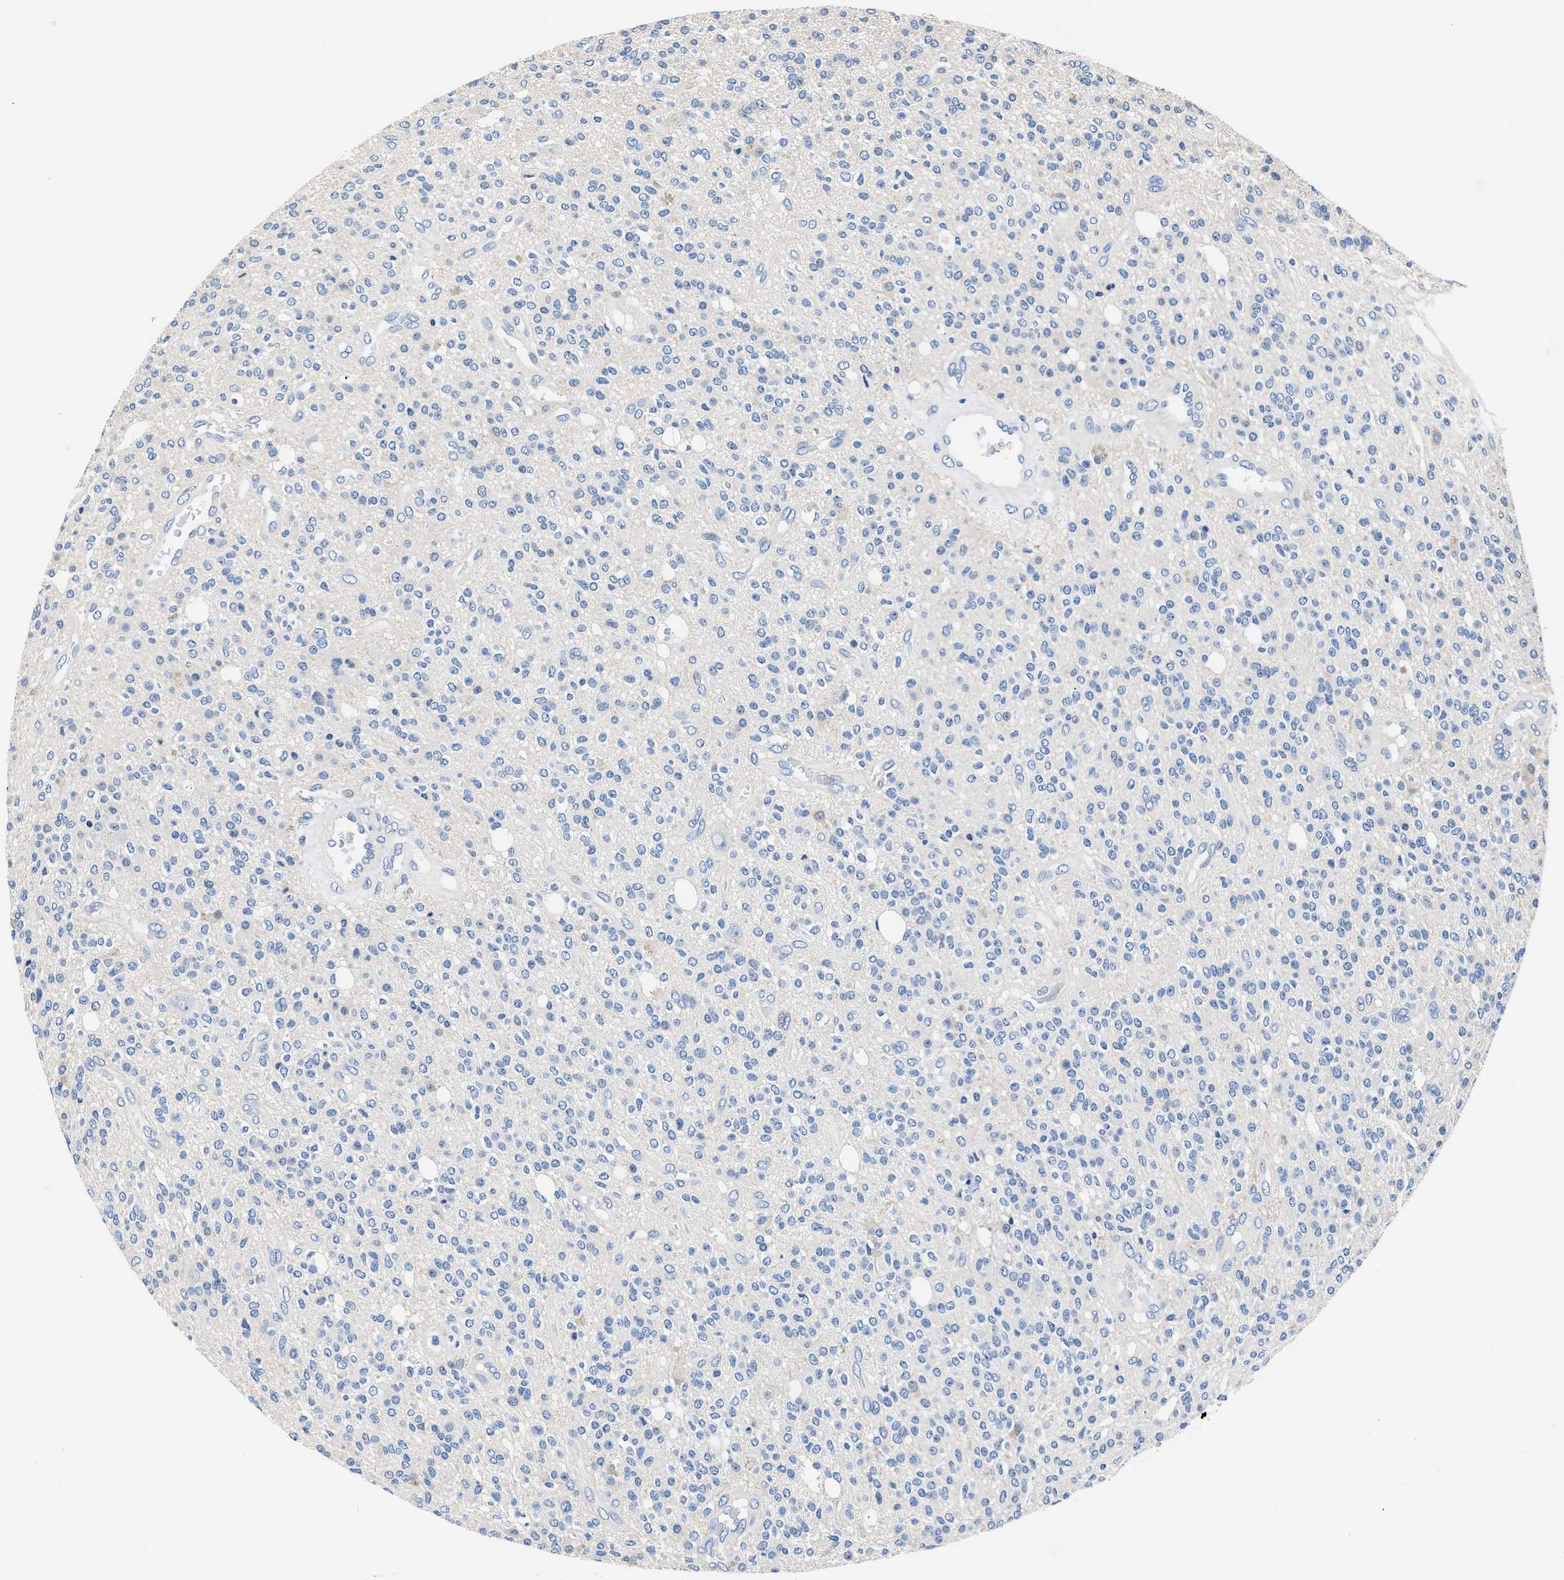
{"staining": {"intensity": "negative", "quantity": "none", "location": "none"}, "tissue": "glioma", "cell_type": "Tumor cells", "image_type": "cancer", "snomed": [{"axis": "morphology", "description": "Glioma, malignant, High grade"}, {"axis": "topography", "description": "Brain"}], "caption": "DAB immunohistochemical staining of human malignant high-grade glioma displays no significant positivity in tumor cells.", "gene": "GSTM1", "patient": {"sex": "male", "age": 34}}